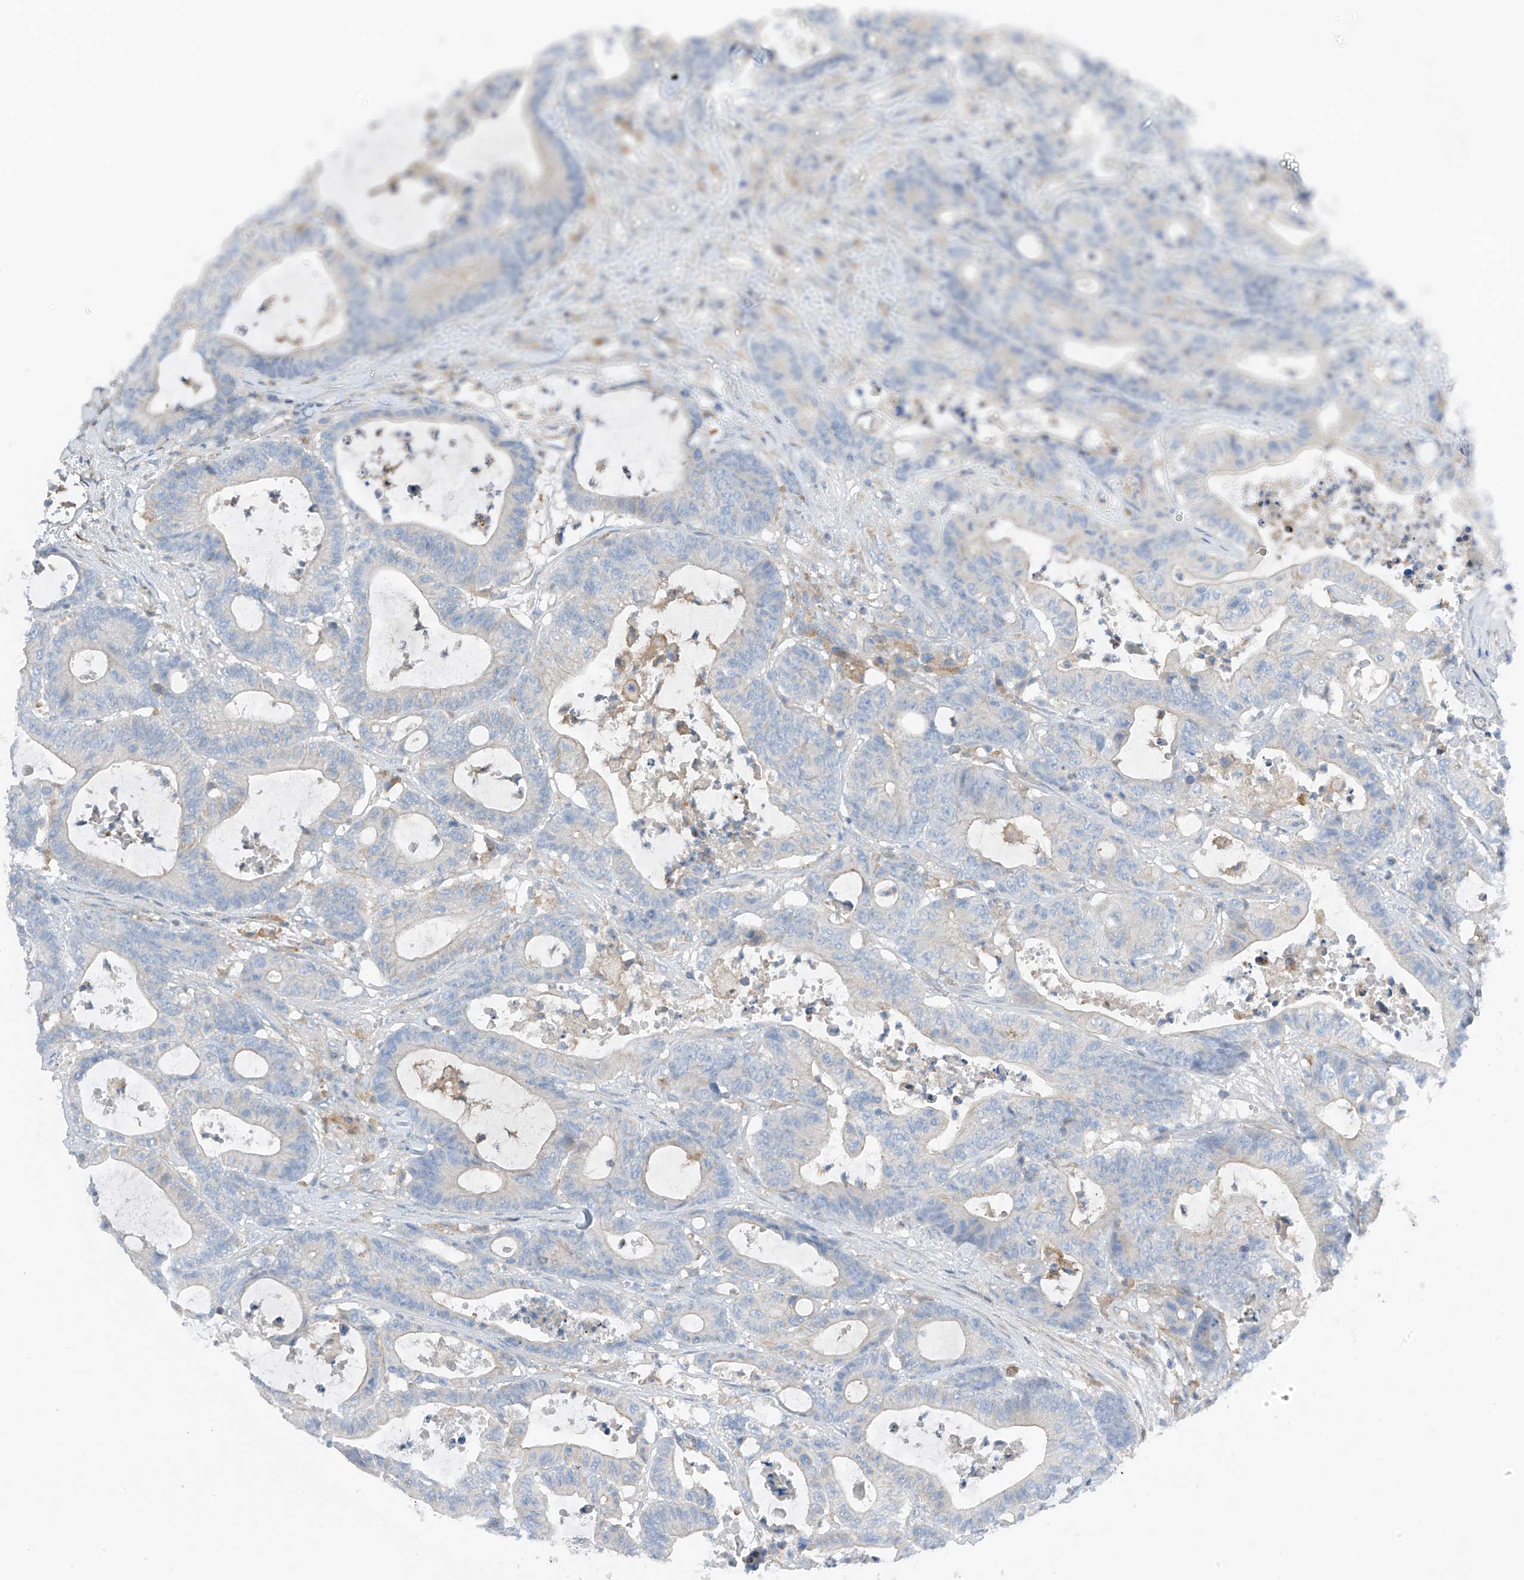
{"staining": {"intensity": "negative", "quantity": "none", "location": "none"}, "tissue": "colorectal cancer", "cell_type": "Tumor cells", "image_type": "cancer", "snomed": [{"axis": "morphology", "description": "Adenocarcinoma, NOS"}, {"axis": "topography", "description": "Colon"}], "caption": "Colorectal cancer was stained to show a protein in brown. There is no significant expression in tumor cells.", "gene": "NALCN", "patient": {"sex": "female", "age": 84}}